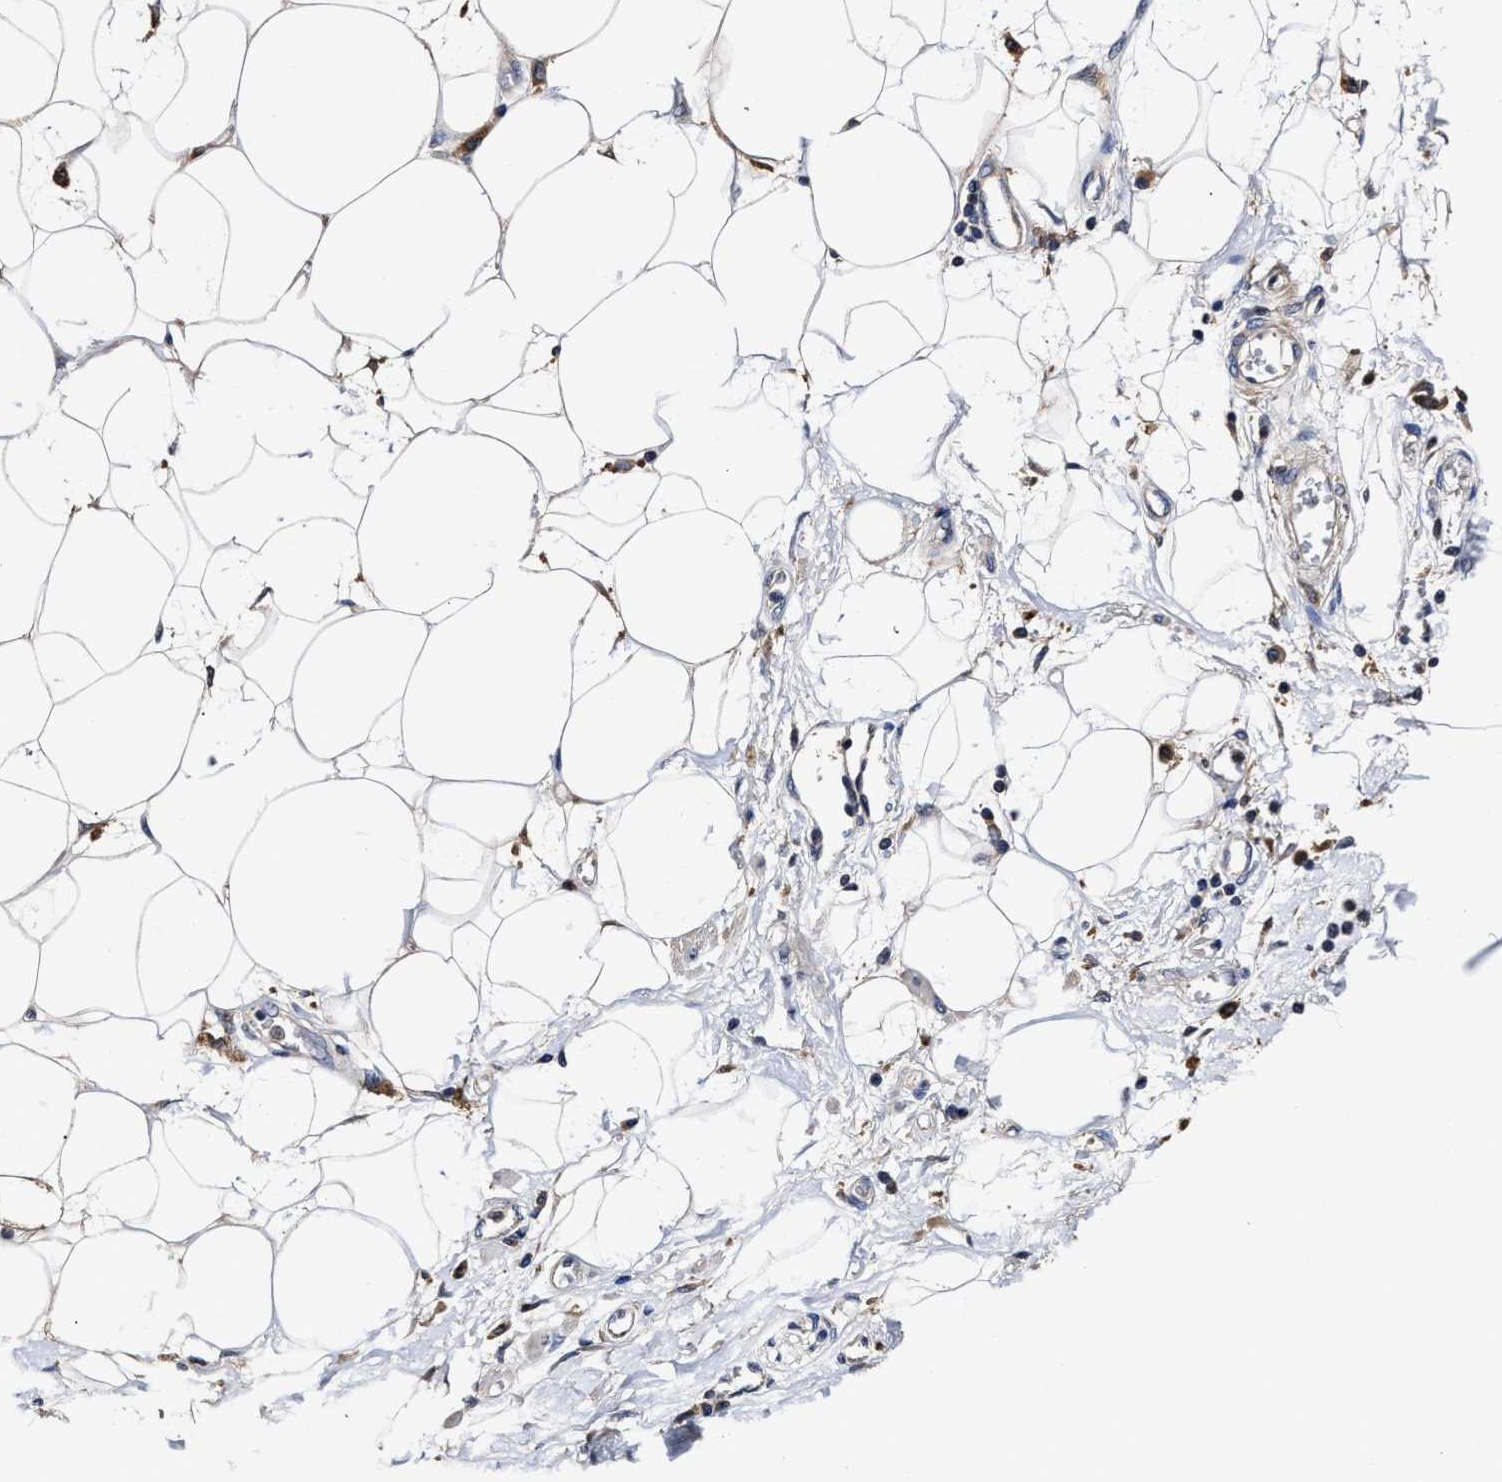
{"staining": {"intensity": "weak", "quantity": "25%-75%", "location": "cytoplasmic/membranous,nuclear"}, "tissue": "adipose tissue", "cell_type": "Adipocytes", "image_type": "normal", "snomed": [{"axis": "morphology", "description": "Normal tissue, NOS"}, {"axis": "morphology", "description": "Adenocarcinoma, NOS"}, {"axis": "topography", "description": "Duodenum"}, {"axis": "topography", "description": "Peripheral nerve tissue"}], "caption": "Adipose tissue was stained to show a protein in brown. There is low levels of weak cytoplasmic/membranous,nuclear expression in approximately 25%-75% of adipocytes. Using DAB (3,3'-diaminobenzidine) (brown) and hematoxylin (blue) stains, captured at high magnification using brightfield microscopy.", "gene": "SOCS5", "patient": {"sex": "female", "age": 60}}